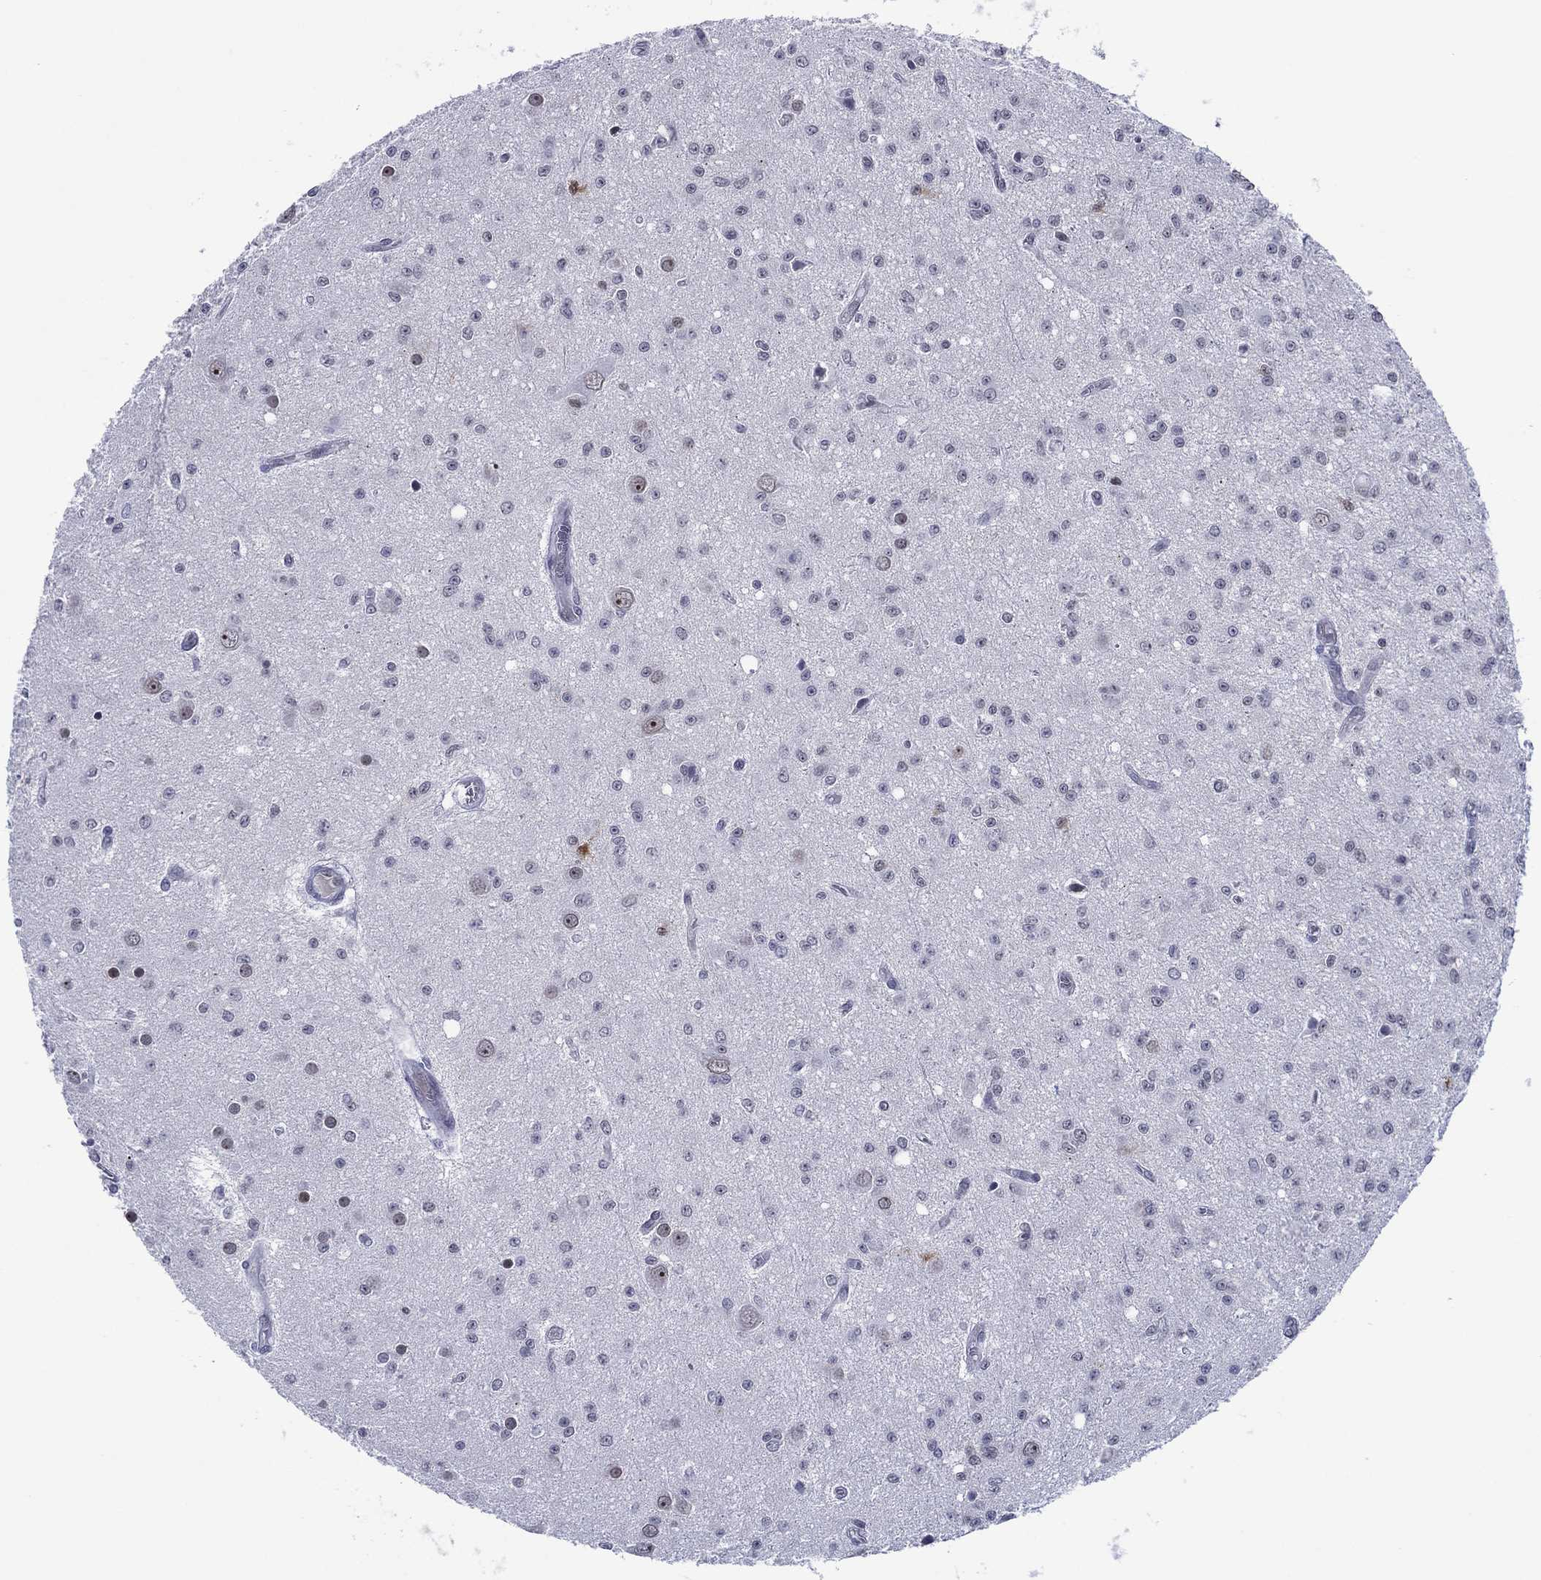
{"staining": {"intensity": "negative", "quantity": "none", "location": "none"}, "tissue": "glioma", "cell_type": "Tumor cells", "image_type": "cancer", "snomed": [{"axis": "morphology", "description": "Glioma, malignant, Low grade"}, {"axis": "topography", "description": "Brain"}], "caption": "Tumor cells show no significant protein positivity in glioma. The staining was performed using DAB (3,3'-diaminobenzidine) to visualize the protein expression in brown, while the nuclei were stained in blue with hematoxylin (Magnification: 20x).", "gene": "GATA6", "patient": {"sex": "female", "age": 45}}